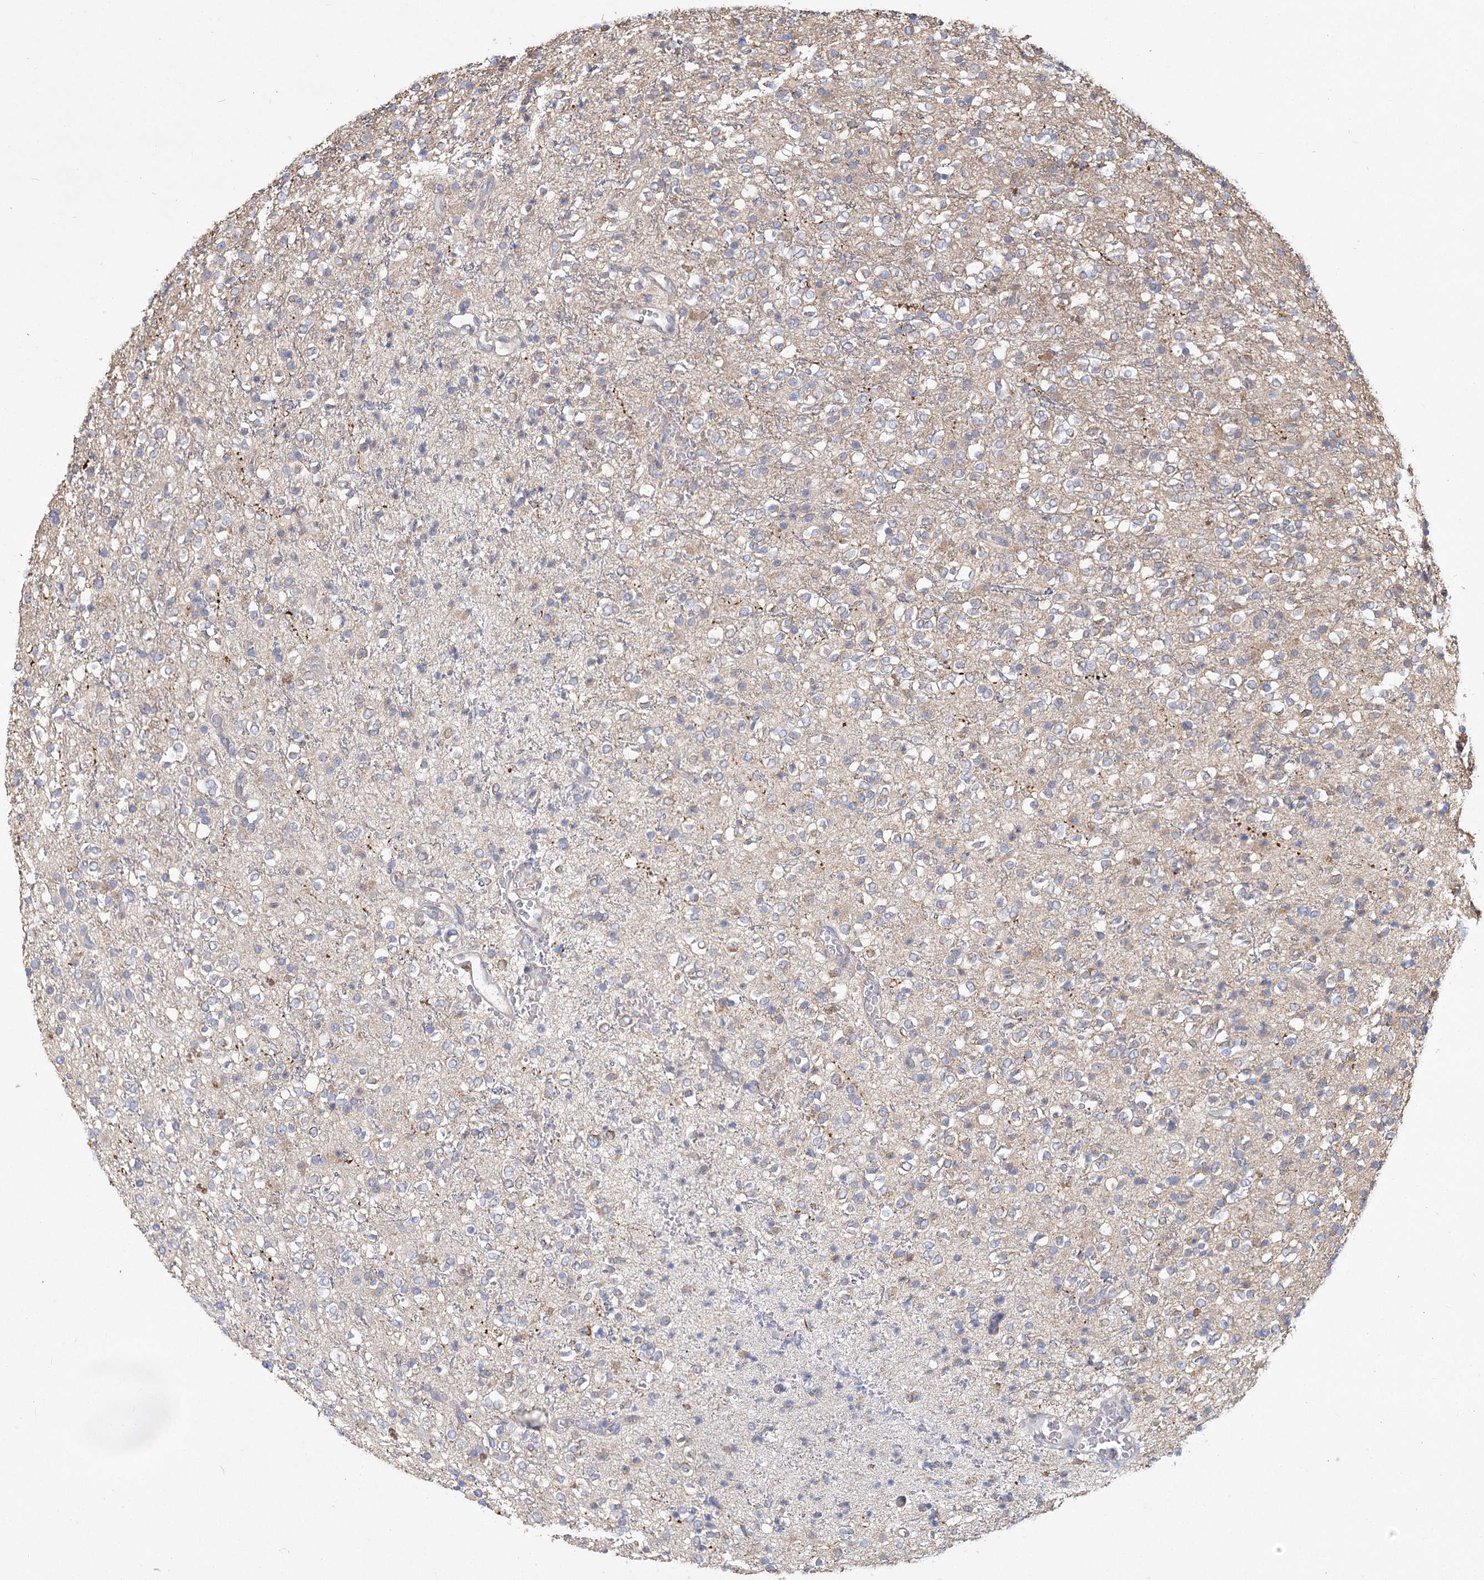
{"staining": {"intensity": "weak", "quantity": "<25%", "location": "cytoplasmic/membranous"}, "tissue": "glioma", "cell_type": "Tumor cells", "image_type": "cancer", "snomed": [{"axis": "morphology", "description": "Glioma, malignant, High grade"}, {"axis": "topography", "description": "Brain"}], "caption": "Tumor cells are negative for protein expression in human high-grade glioma (malignant).", "gene": "CNTLN", "patient": {"sex": "male", "age": 34}}